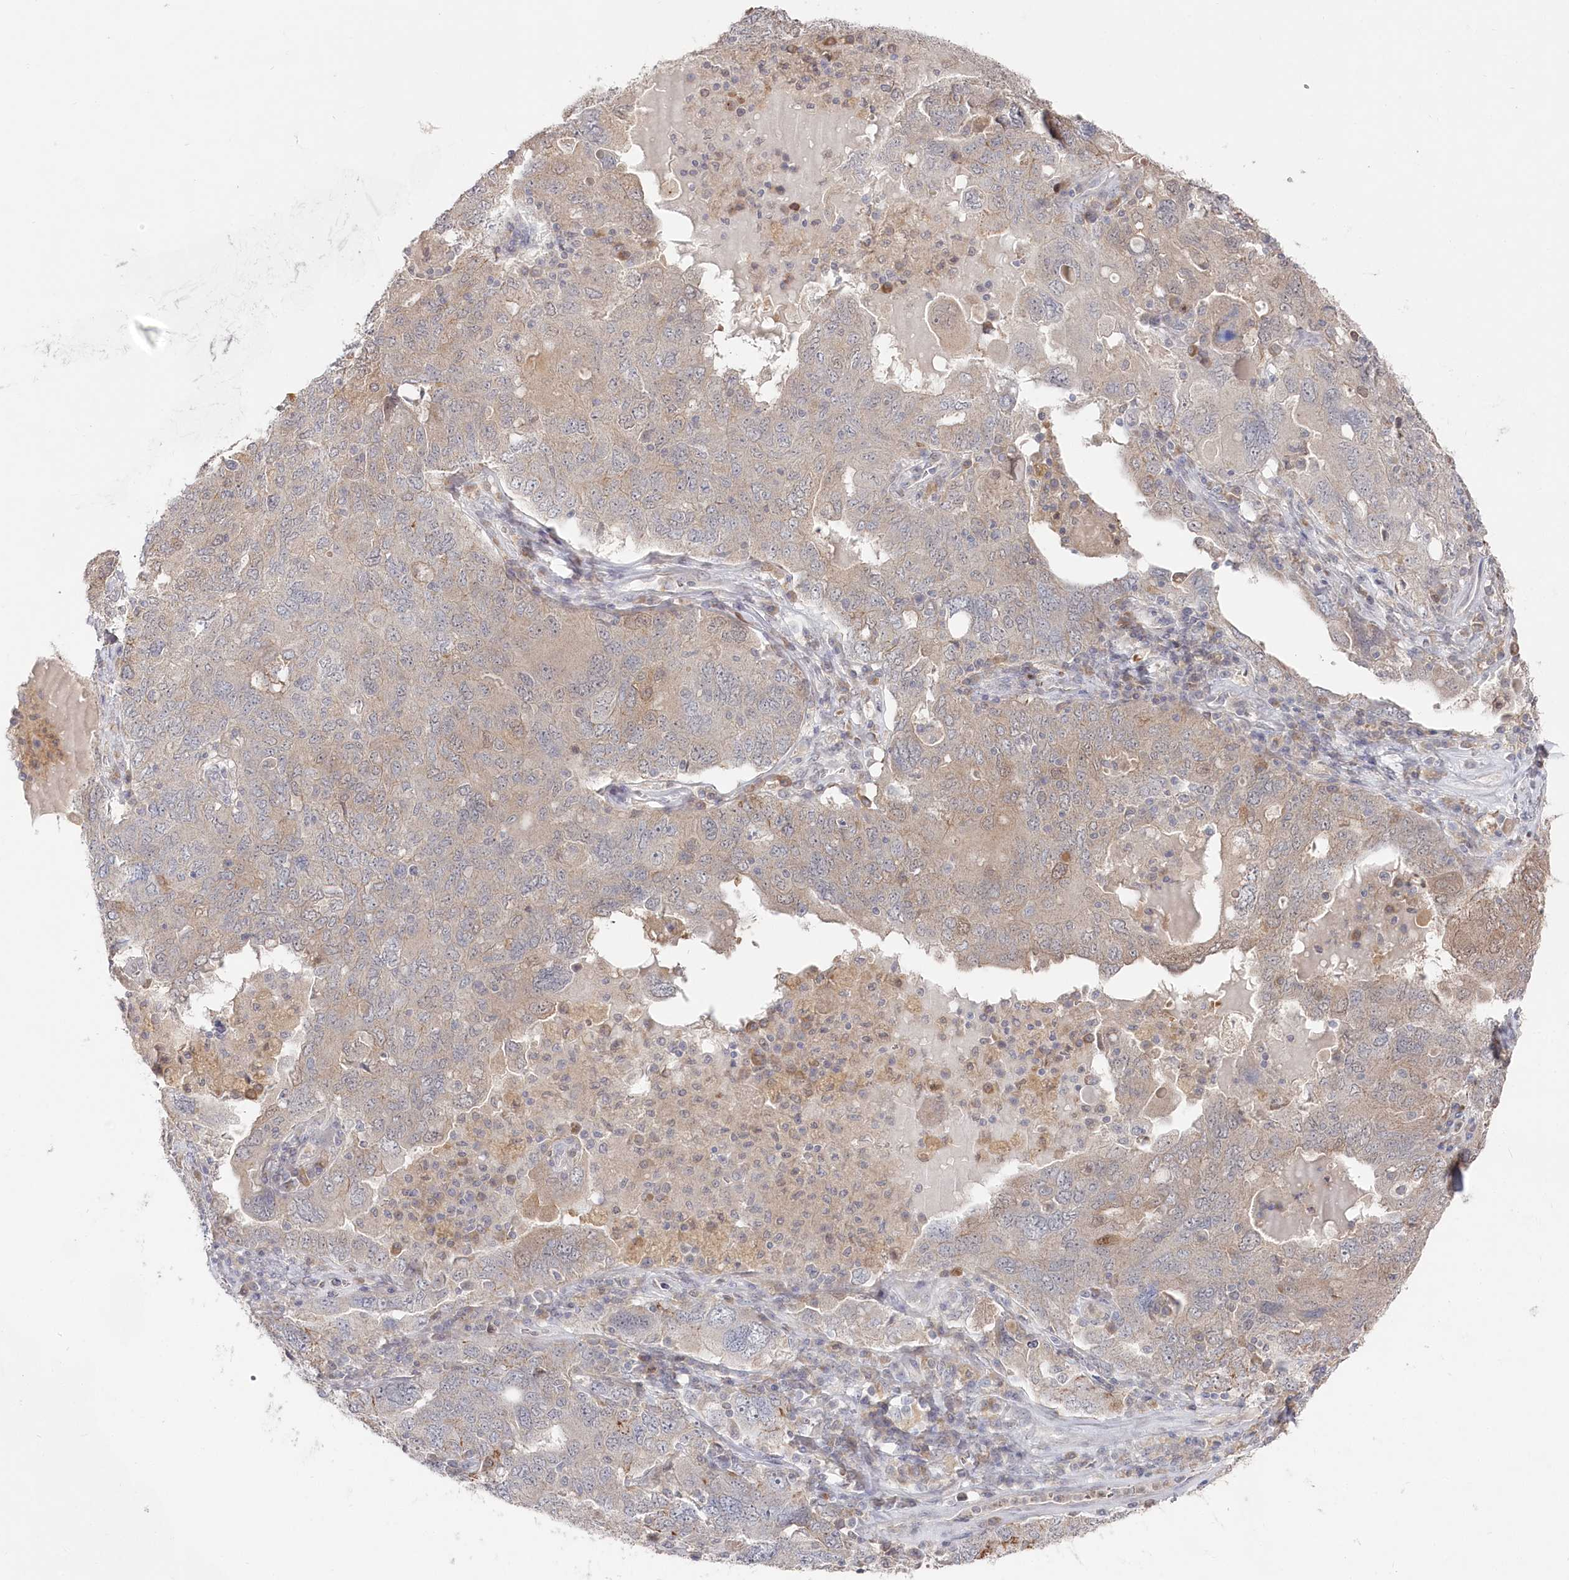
{"staining": {"intensity": "negative", "quantity": "none", "location": "none"}, "tissue": "ovarian cancer", "cell_type": "Tumor cells", "image_type": "cancer", "snomed": [{"axis": "morphology", "description": "Carcinoma, endometroid"}, {"axis": "topography", "description": "Ovary"}], "caption": "A micrograph of endometroid carcinoma (ovarian) stained for a protein shows no brown staining in tumor cells.", "gene": "TGFBRAP1", "patient": {"sex": "female", "age": 62}}